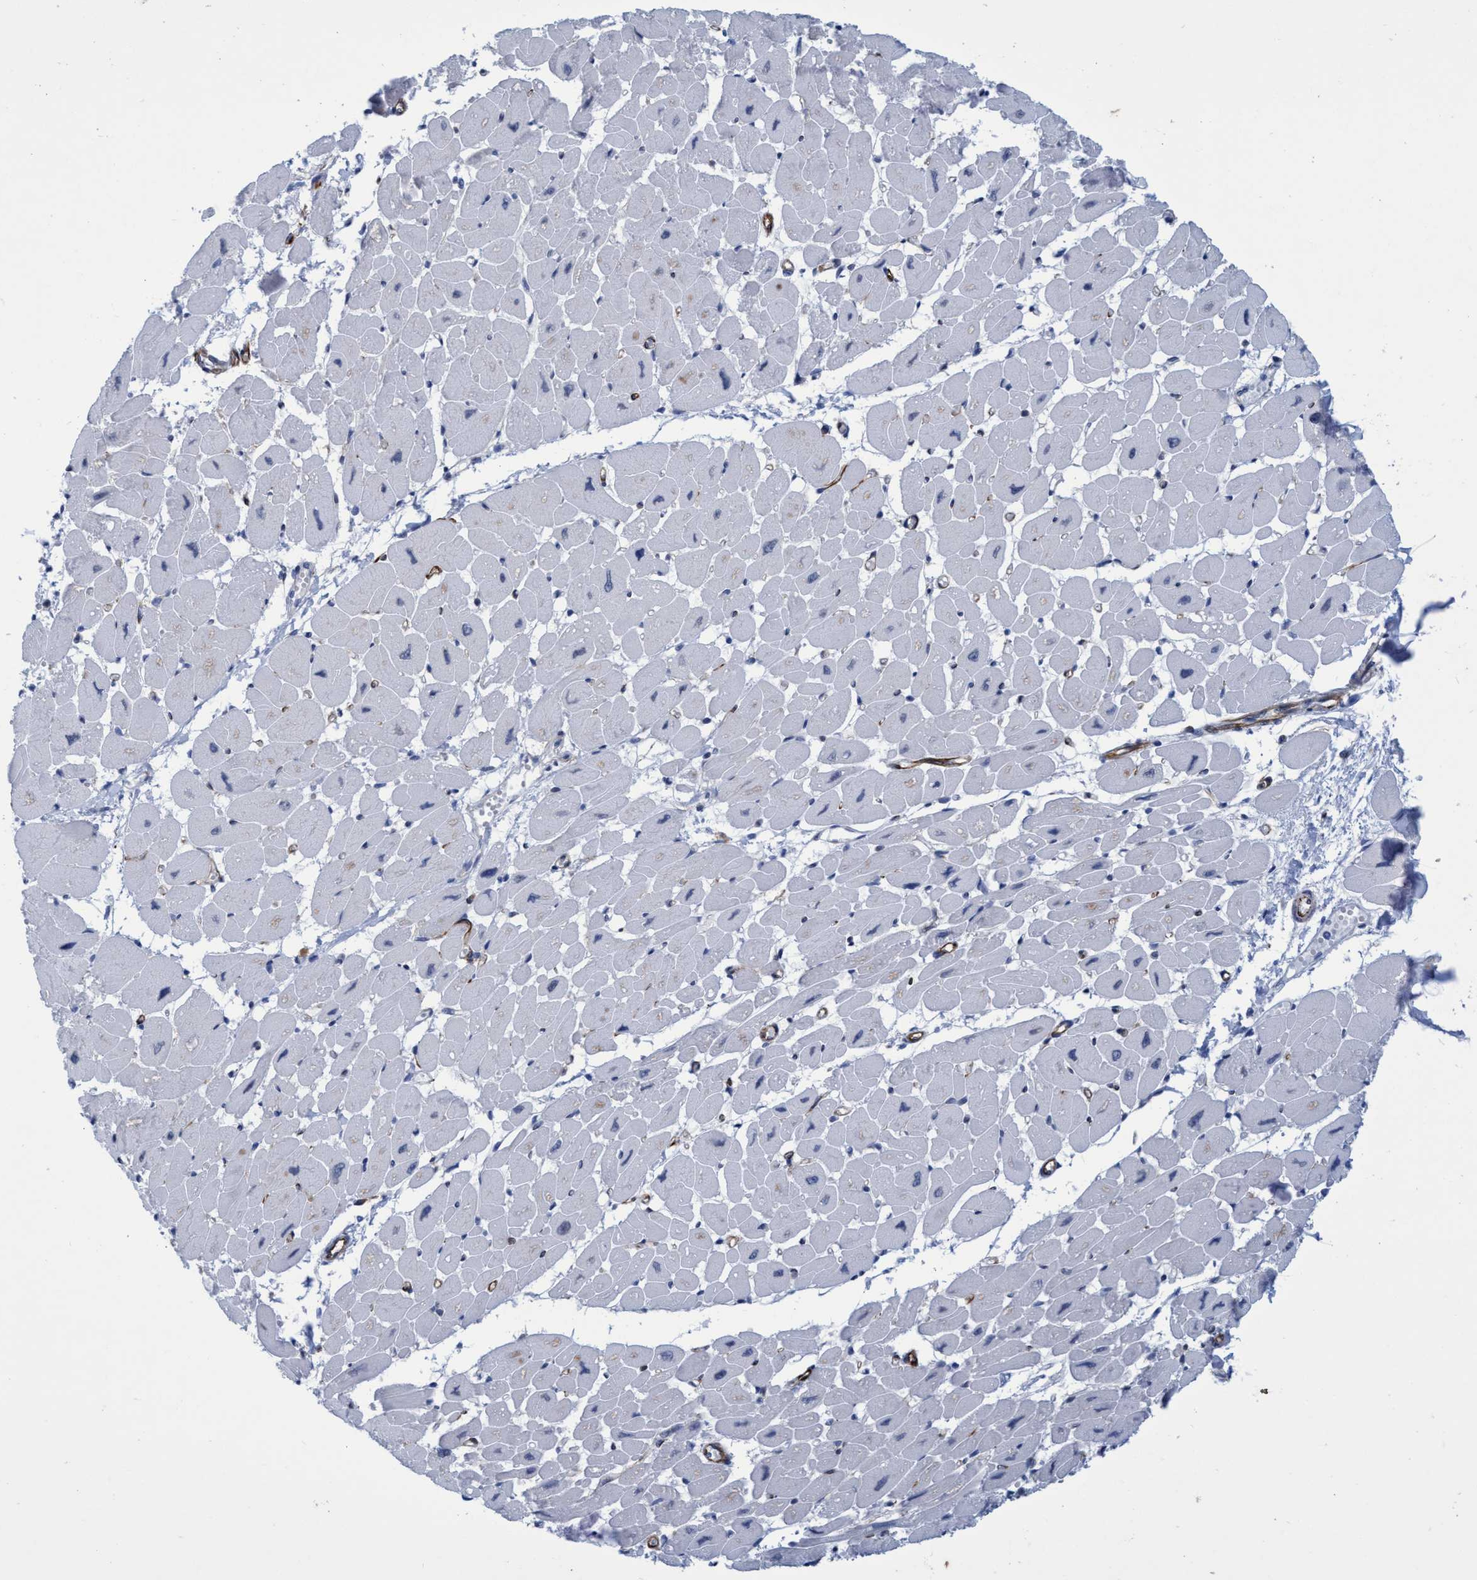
{"staining": {"intensity": "negative", "quantity": "none", "location": "none"}, "tissue": "heart muscle", "cell_type": "Cardiomyocytes", "image_type": "normal", "snomed": [{"axis": "morphology", "description": "Normal tissue, NOS"}, {"axis": "topography", "description": "Heart"}], "caption": "IHC of unremarkable human heart muscle exhibits no expression in cardiomyocytes. (Immunohistochemistry, brightfield microscopy, high magnification).", "gene": "SLC43A2", "patient": {"sex": "female", "age": 54}}